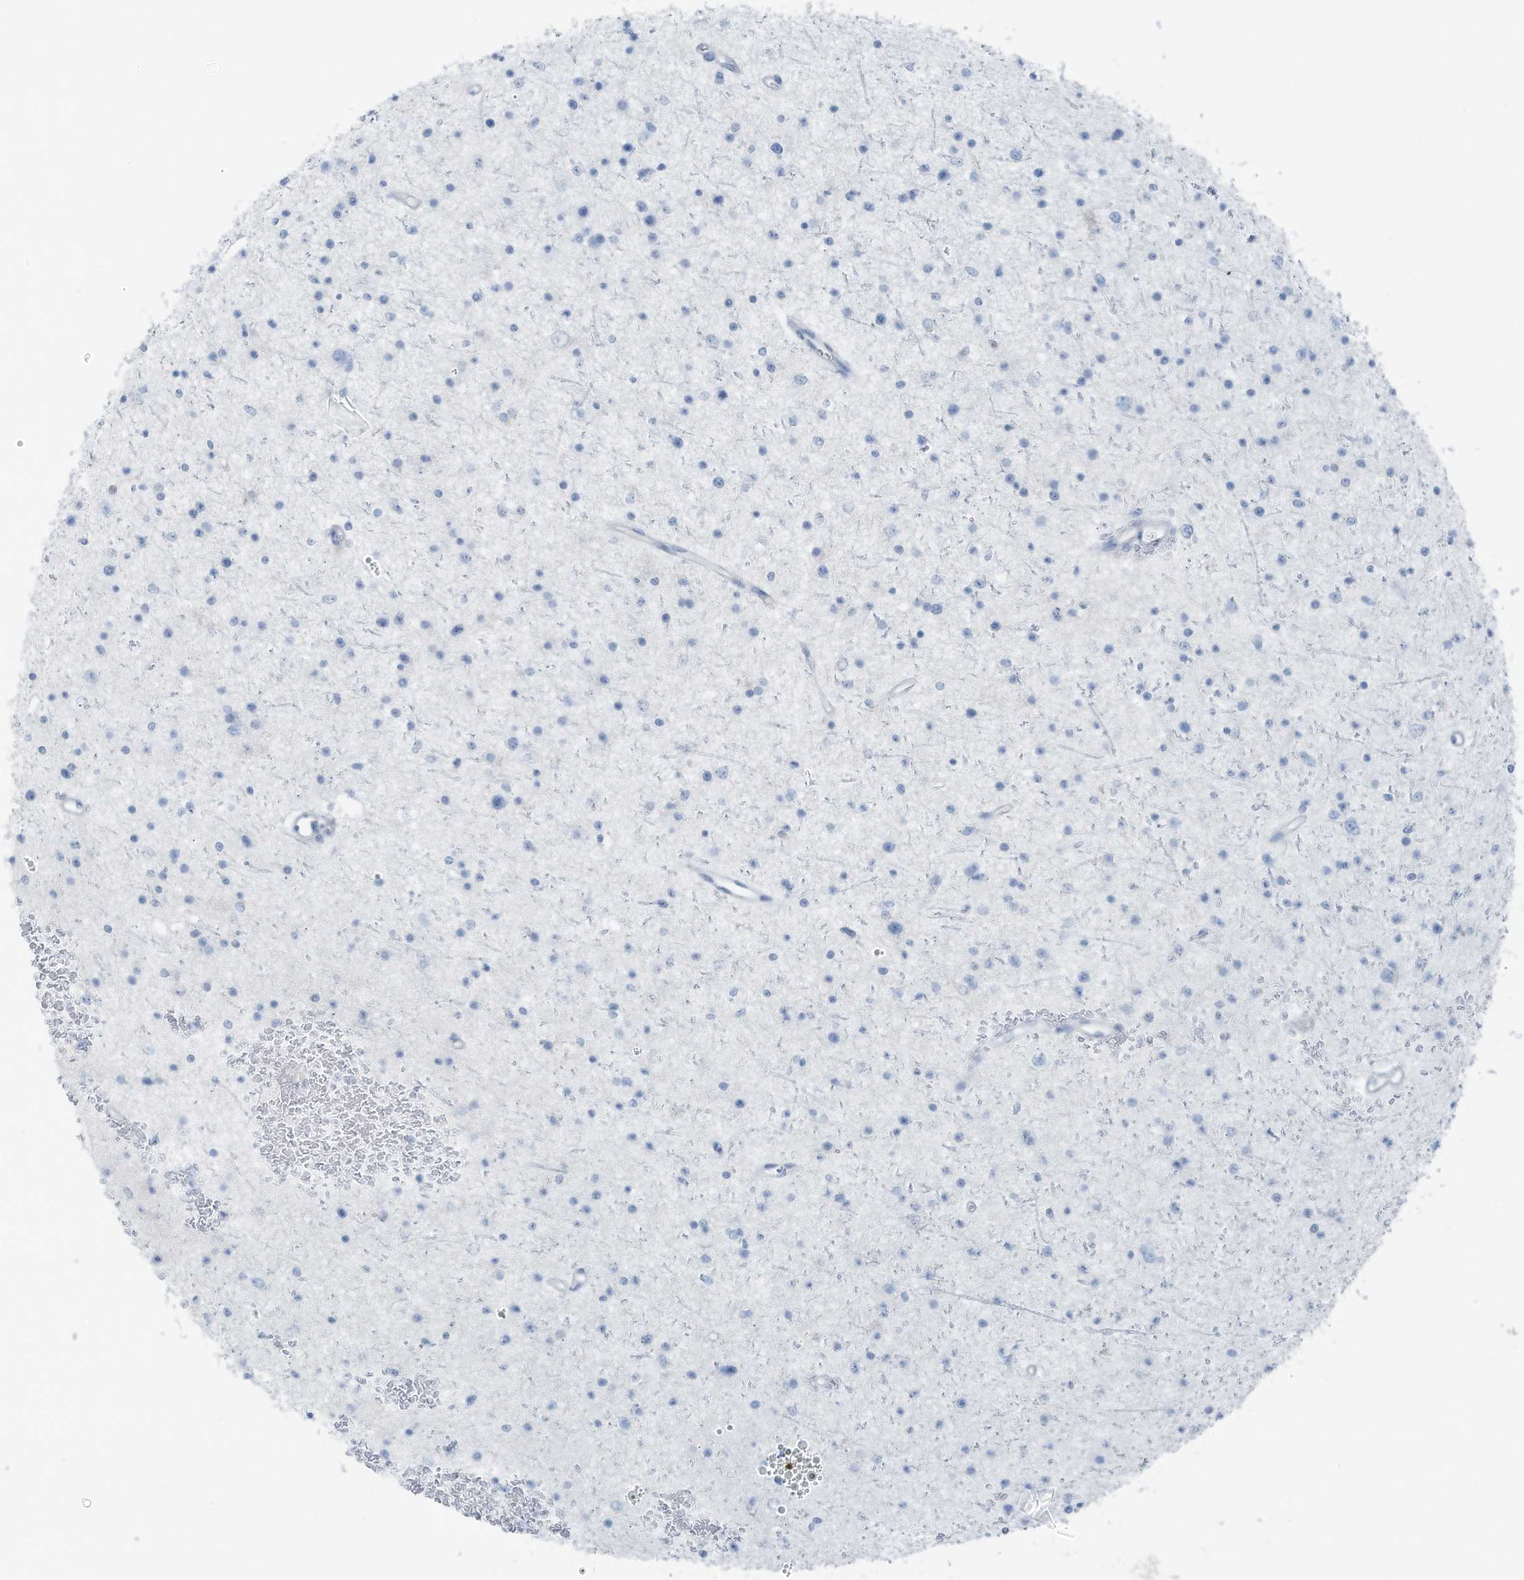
{"staining": {"intensity": "negative", "quantity": "none", "location": "none"}, "tissue": "glioma", "cell_type": "Tumor cells", "image_type": "cancer", "snomed": [{"axis": "morphology", "description": "Glioma, malignant, Low grade"}, {"axis": "topography", "description": "Cerebral cortex"}], "caption": "This is a histopathology image of immunohistochemistry staining of glioma, which shows no expression in tumor cells. Nuclei are stained in blue.", "gene": "SLC25A43", "patient": {"sex": "female", "age": 39}}